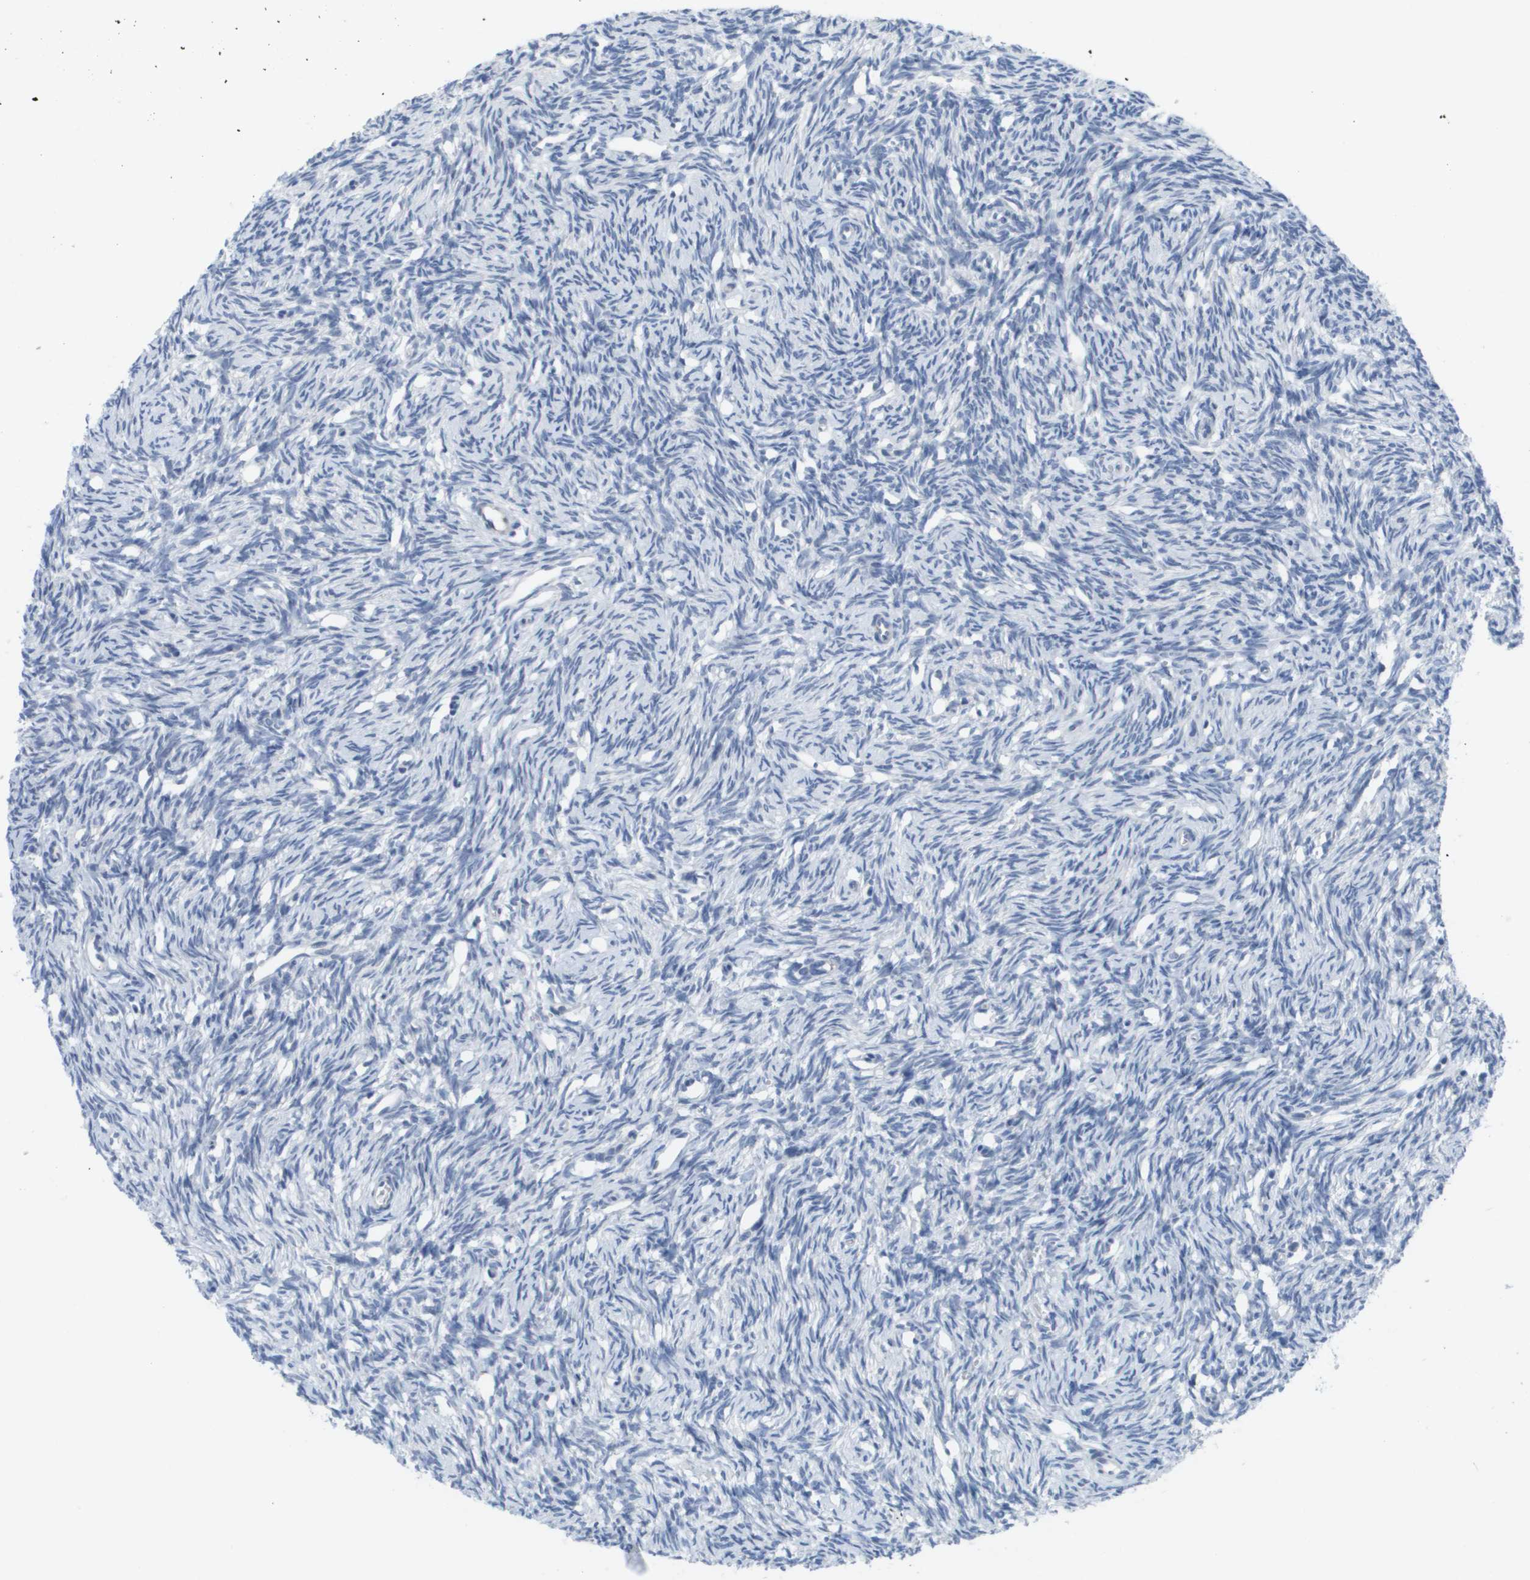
{"staining": {"intensity": "negative", "quantity": "none", "location": "none"}, "tissue": "ovary", "cell_type": "Ovarian stroma cells", "image_type": "normal", "snomed": [{"axis": "morphology", "description": "Normal tissue, NOS"}, {"axis": "topography", "description": "Ovary"}], "caption": "DAB (3,3'-diaminobenzidine) immunohistochemical staining of benign human ovary reveals no significant staining in ovarian stroma cells.", "gene": "PDE4A", "patient": {"sex": "female", "age": 33}}